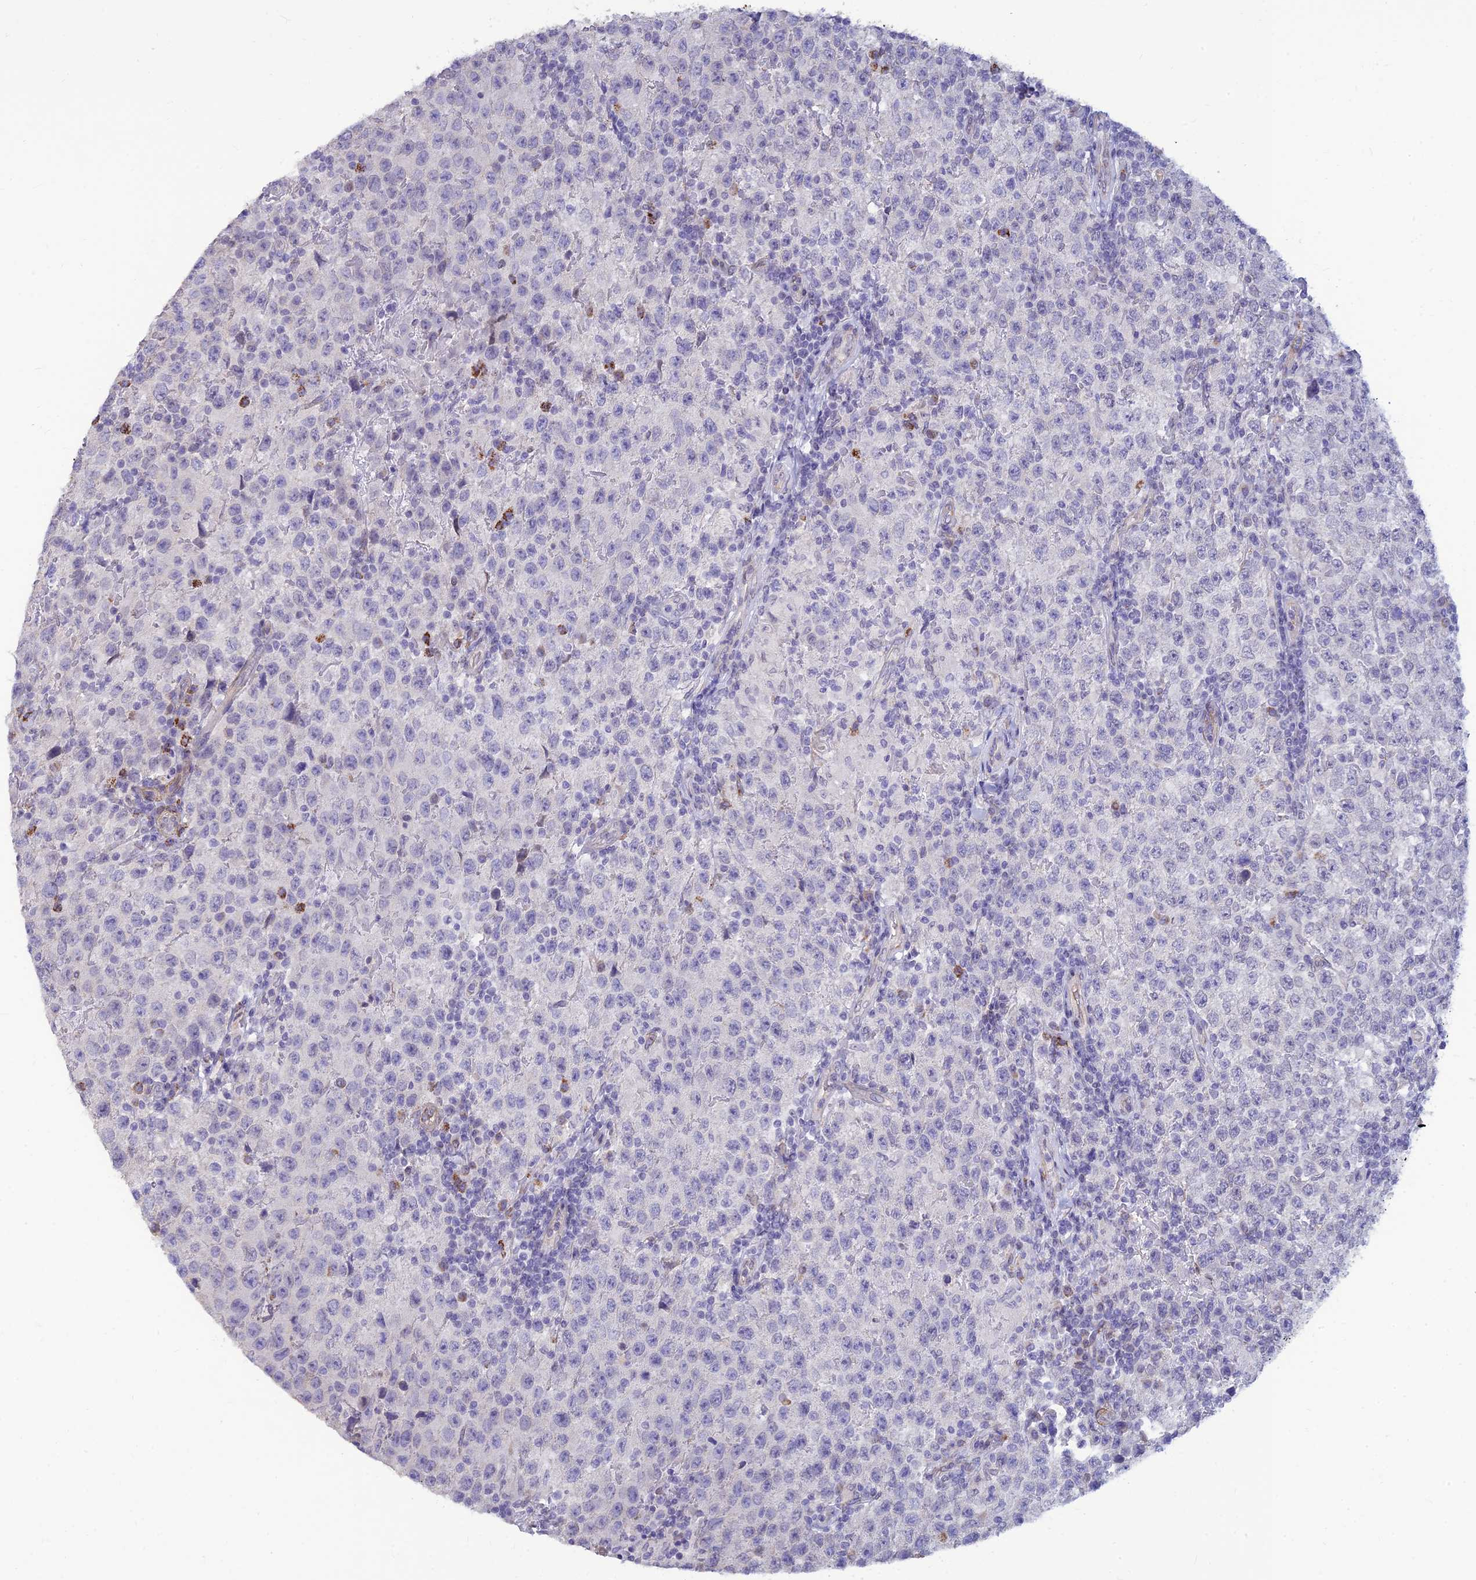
{"staining": {"intensity": "negative", "quantity": "none", "location": "none"}, "tissue": "testis cancer", "cell_type": "Tumor cells", "image_type": "cancer", "snomed": [{"axis": "morphology", "description": "Seminoma, NOS"}, {"axis": "morphology", "description": "Carcinoma, Embryonal, NOS"}, {"axis": "topography", "description": "Testis"}], "caption": "A photomicrograph of seminoma (testis) stained for a protein demonstrates no brown staining in tumor cells.", "gene": "ALDH1L2", "patient": {"sex": "male", "age": 41}}